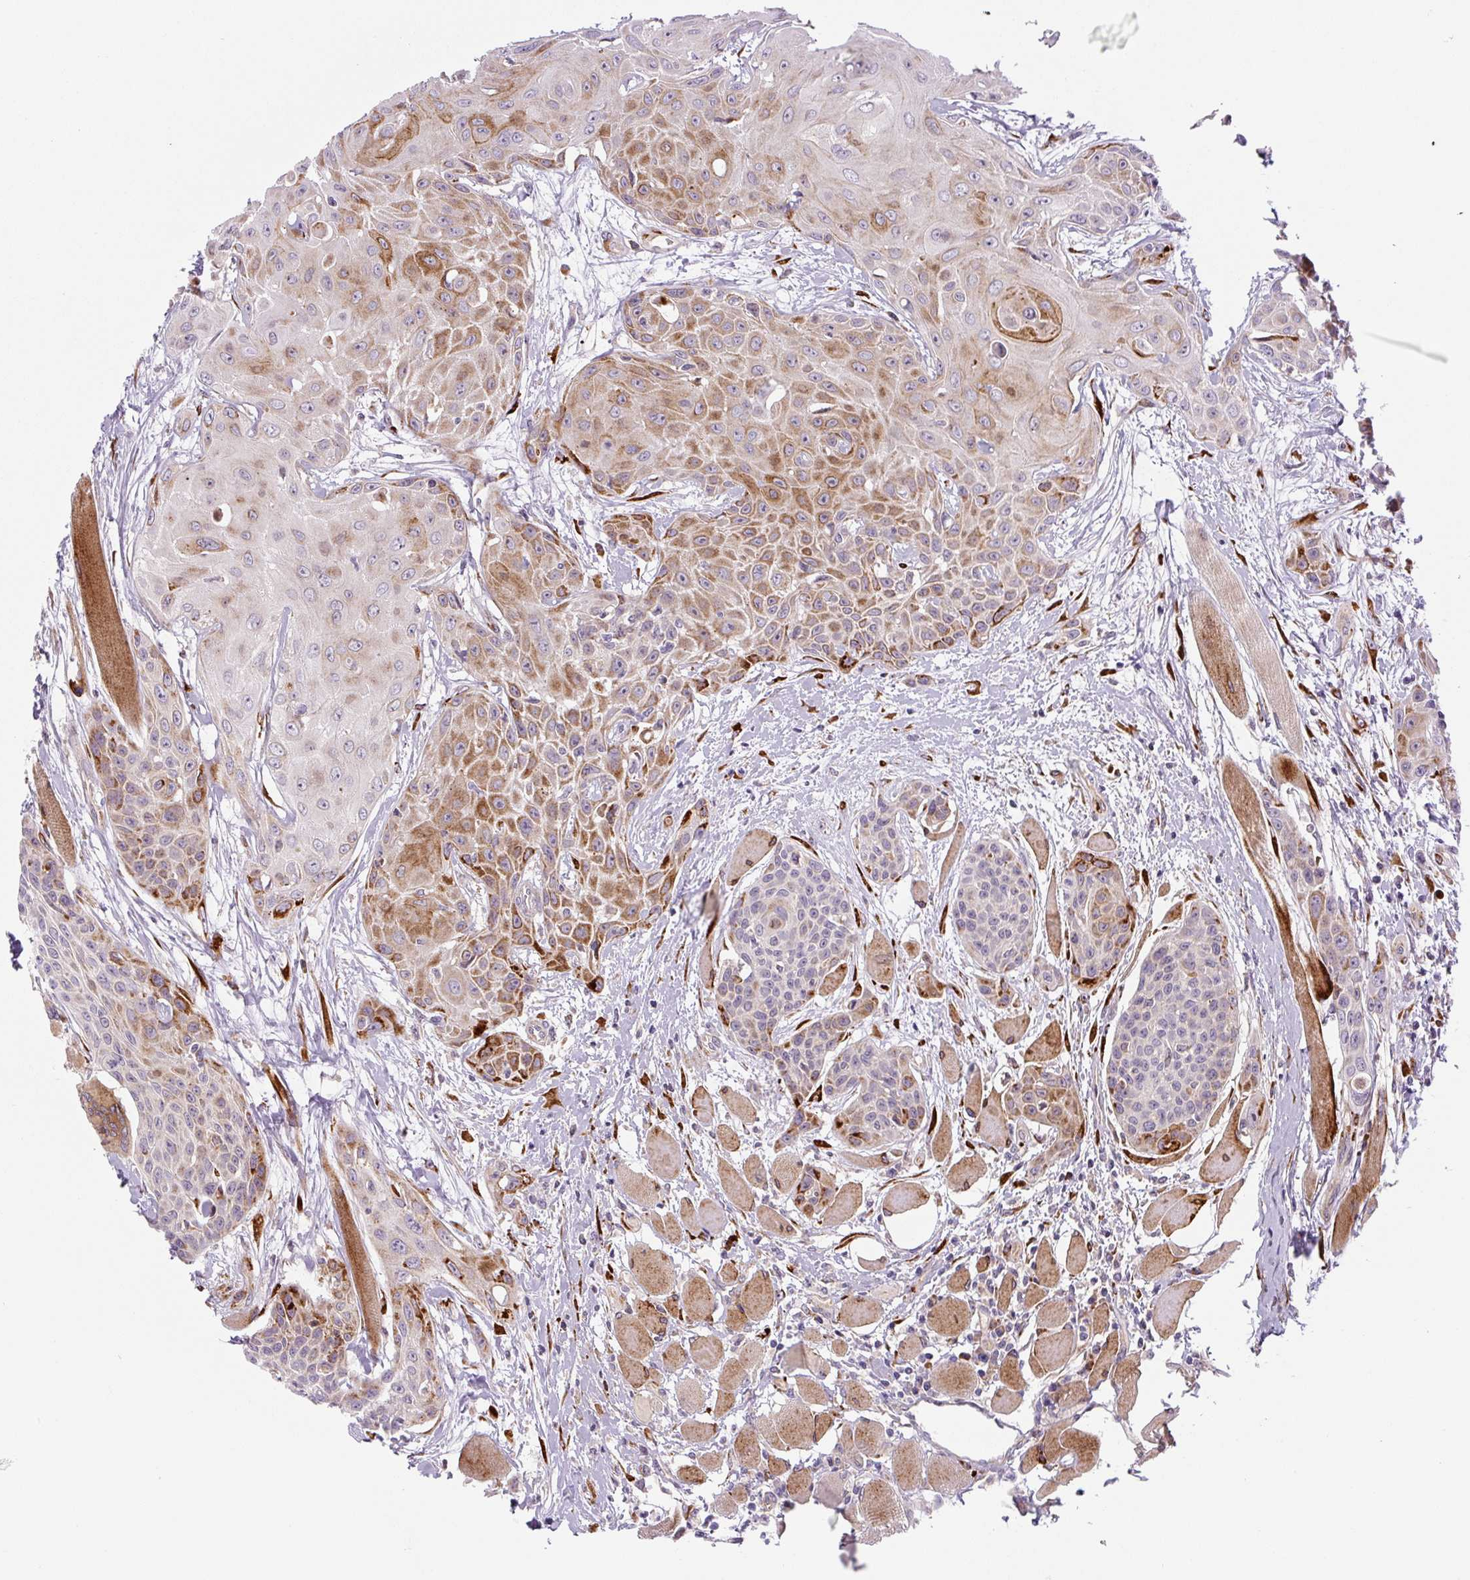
{"staining": {"intensity": "moderate", "quantity": "25%-75%", "location": "cytoplasmic/membranous"}, "tissue": "head and neck cancer", "cell_type": "Tumor cells", "image_type": "cancer", "snomed": [{"axis": "morphology", "description": "Squamous cell carcinoma, NOS"}, {"axis": "topography", "description": "Head-Neck"}], "caption": "Moderate cytoplasmic/membranous staining for a protein is present in about 25%-75% of tumor cells of head and neck squamous cell carcinoma using immunohistochemistry (IHC).", "gene": "DISP3", "patient": {"sex": "female", "age": 73}}